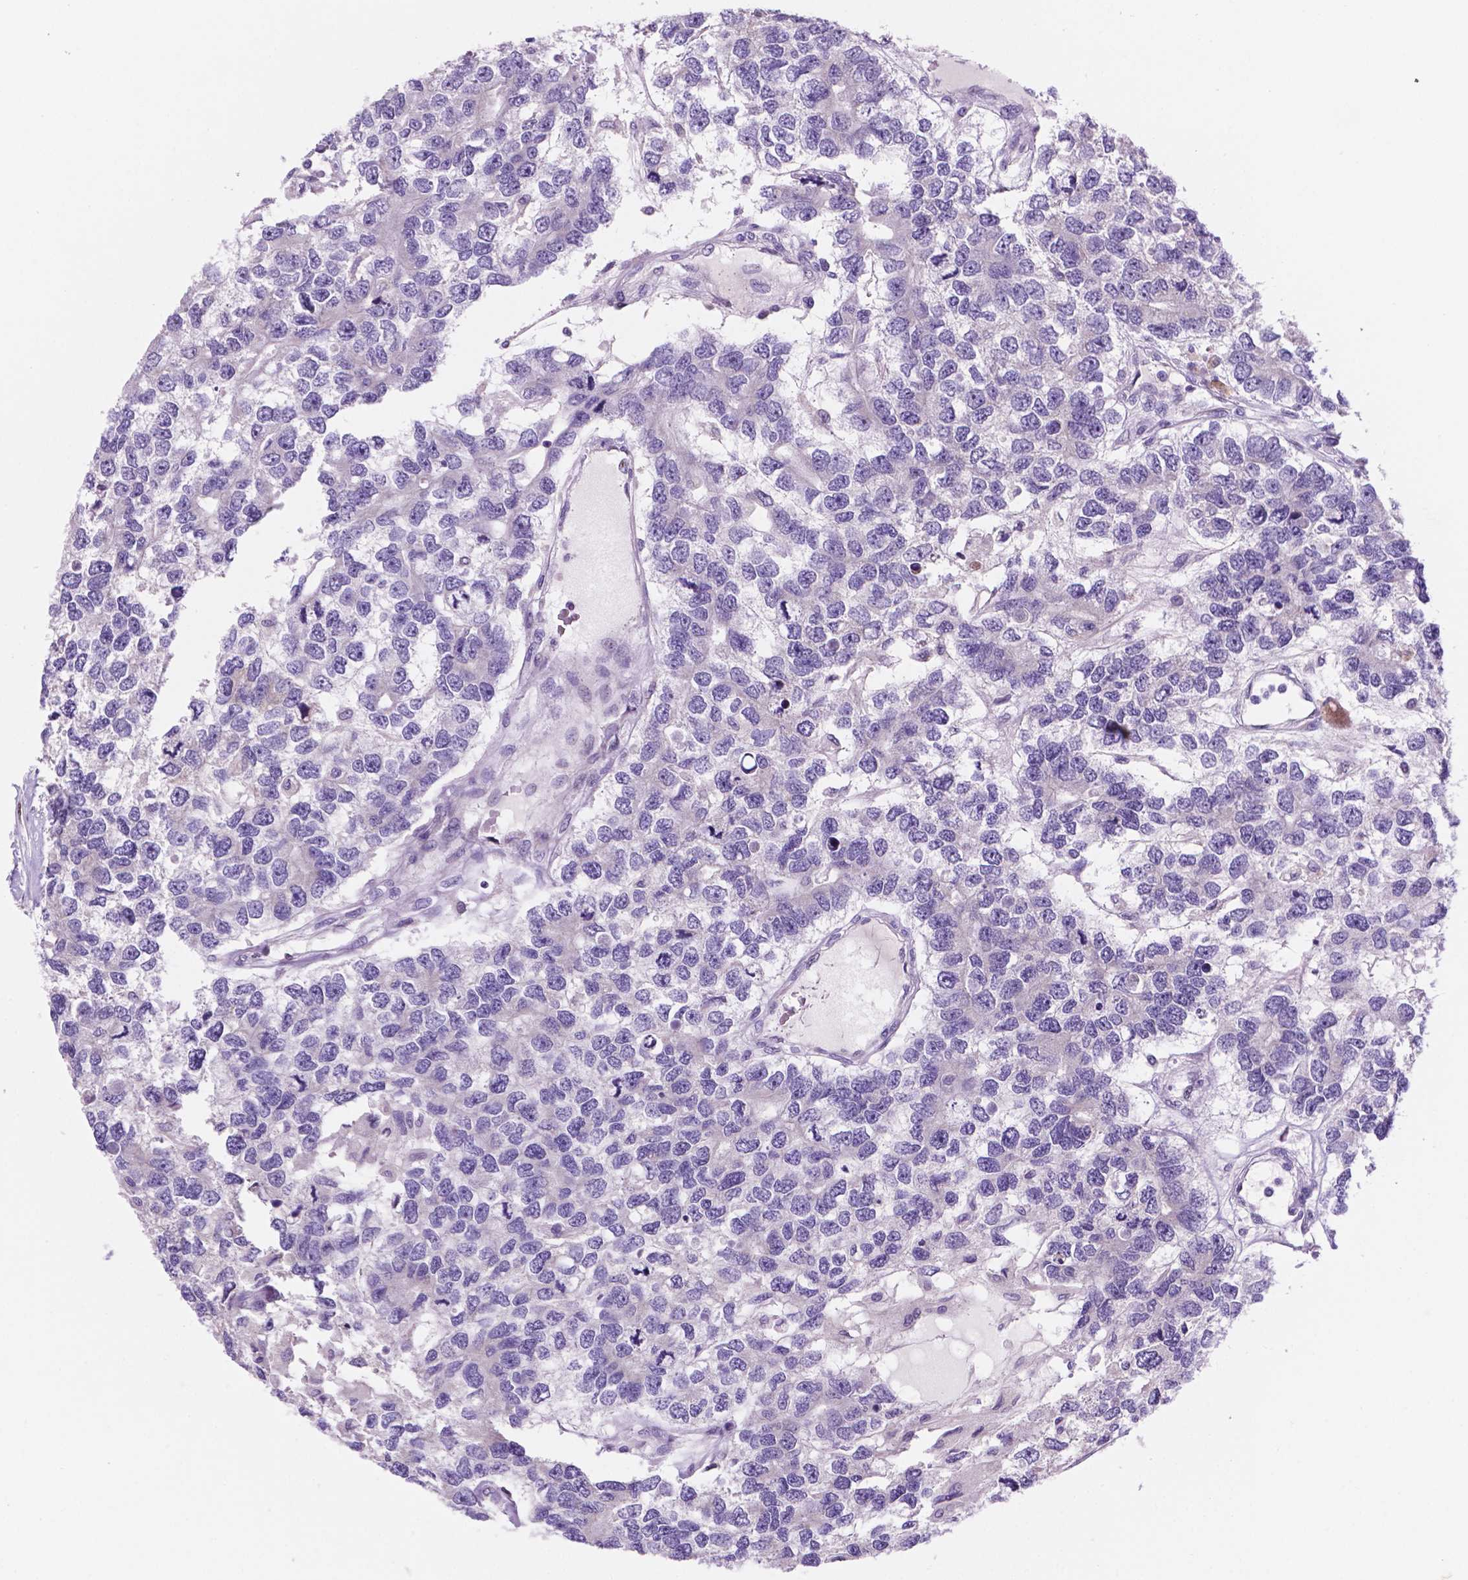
{"staining": {"intensity": "negative", "quantity": "none", "location": "none"}, "tissue": "testis cancer", "cell_type": "Tumor cells", "image_type": "cancer", "snomed": [{"axis": "morphology", "description": "Seminoma, NOS"}, {"axis": "topography", "description": "Testis"}], "caption": "Tumor cells are negative for brown protein staining in testis cancer.", "gene": "C18orf21", "patient": {"sex": "male", "age": 52}}